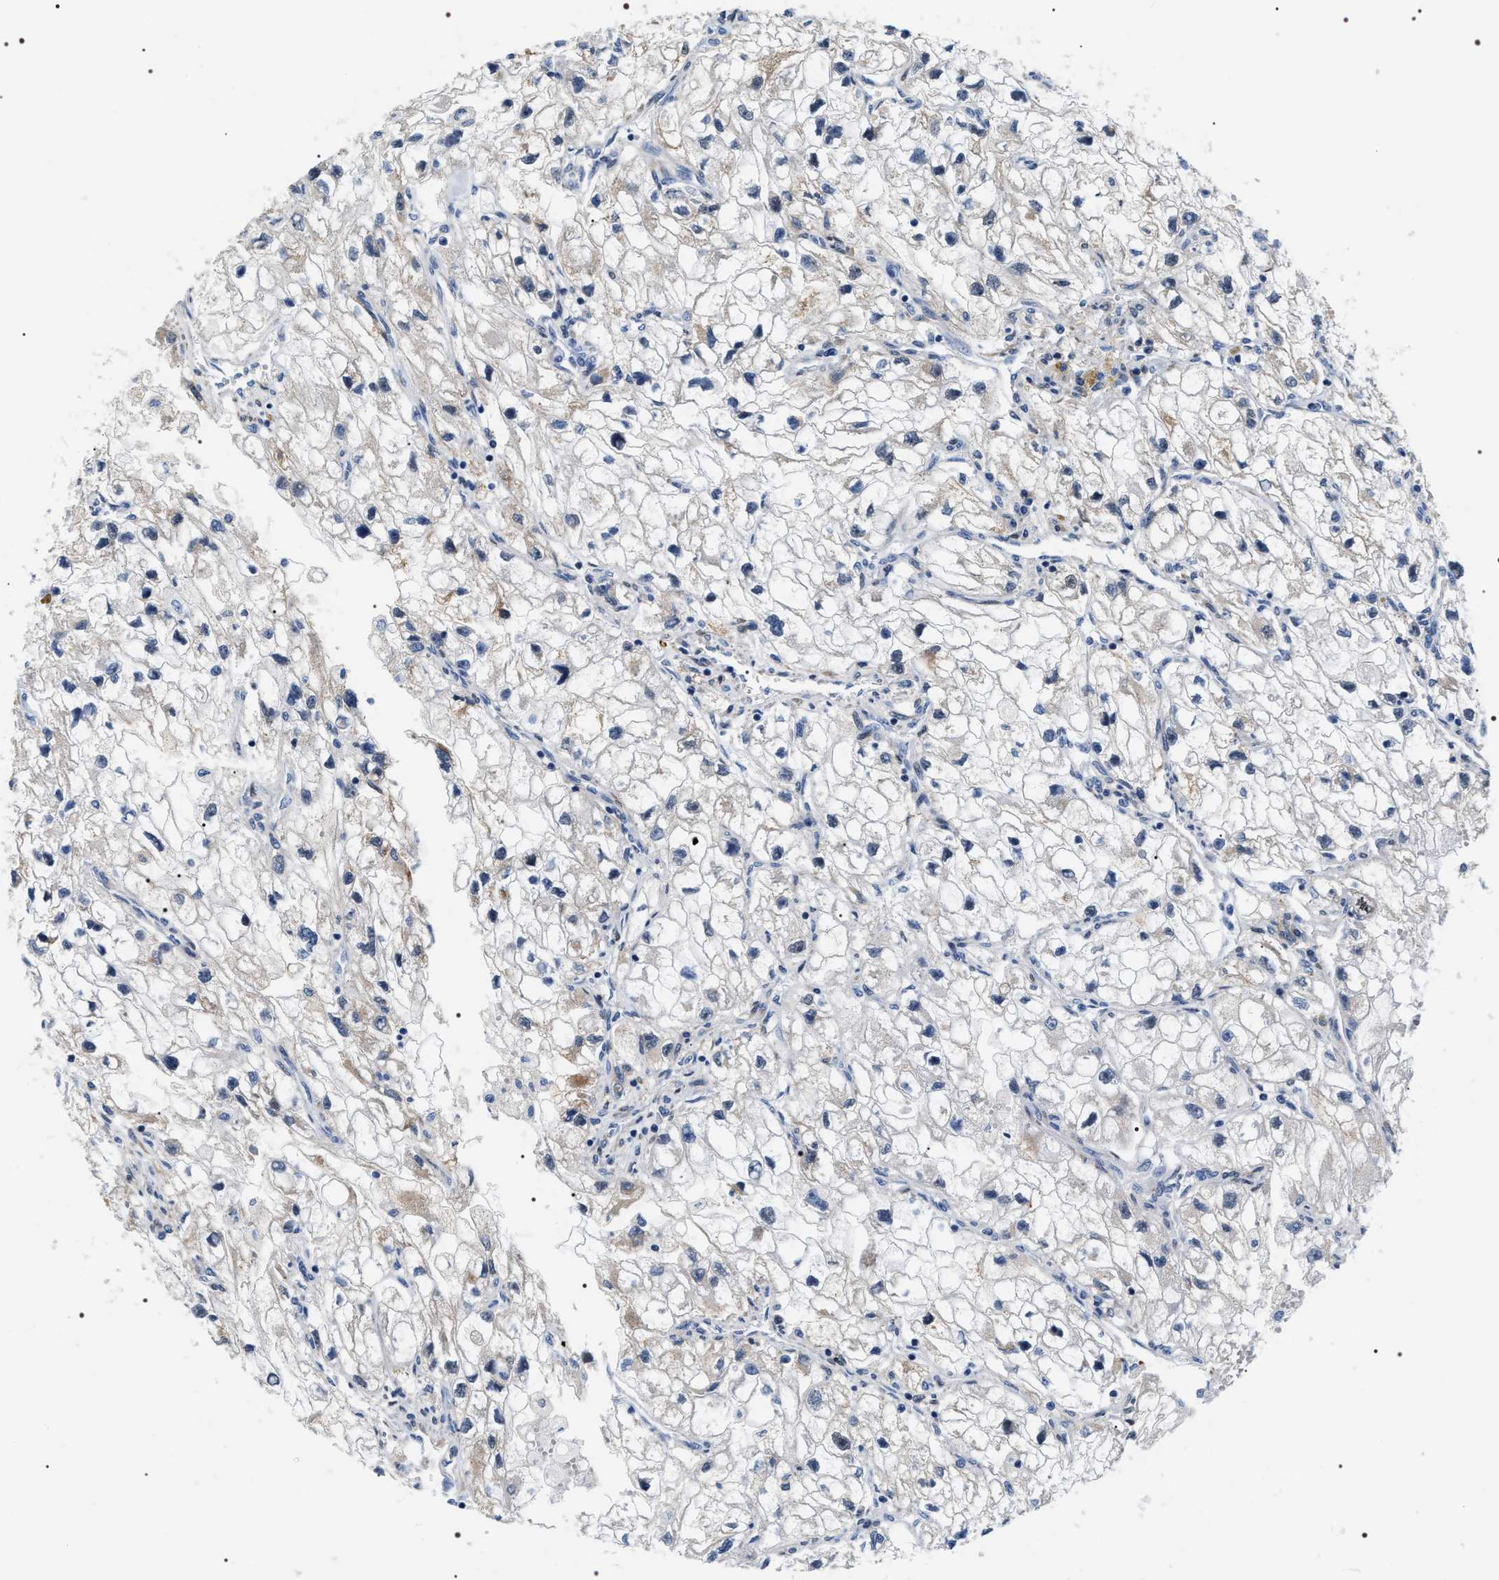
{"staining": {"intensity": "negative", "quantity": "none", "location": "none"}, "tissue": "renal cancer", "cell_type": "Tumor cells", "image_type": "cancer", "snomed": [{"axis": "morphology", "description": "Adenocarcinoma, NOS"}, {"axis": "topography", "description": "Kidney"}], "caption": "Photomicrograph shows no protein positivity in tumor cells of adenocarcinoma (renal) tissue.", "gene": "BAG2", "patient": {"sex": "female", "age": 70}}